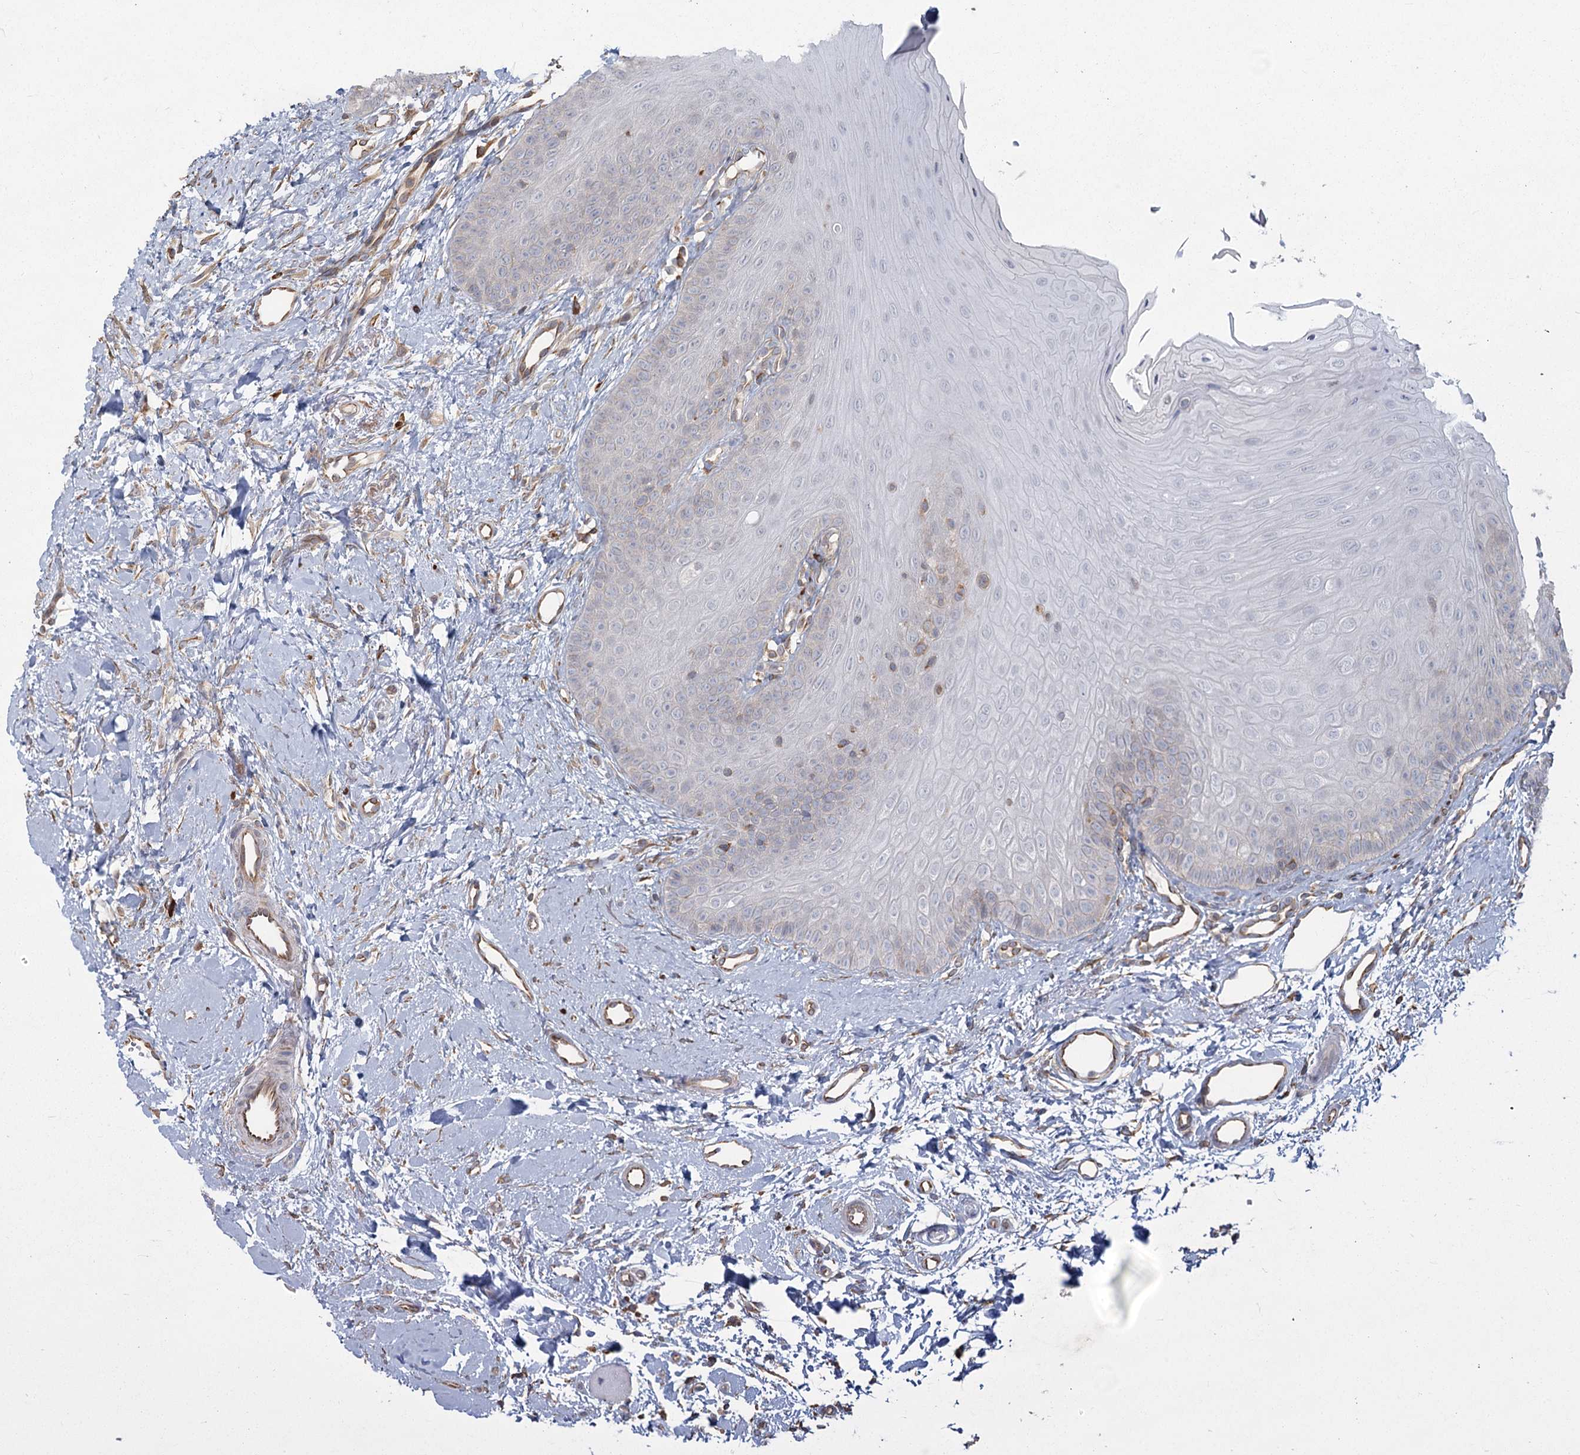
{"staining": {"intensity": "negative", "quantity": "none", "location": "none"}, "tissue": "oral mucosa", "cell_type": "Squamous epithelial cells", "image_type": "normal", "snomed": [{"axis": "morphology", "description": "Normal tissue, NOS"}, {"axis": "topography", "description": "Oral tissue"}], "caption": "This is a histopathology image of immunohistochemistry (IHC) staining of normal oral mucosa, which shows no positivity in squamous epithelial cells. (Stains: DAB (3,3'-diaminobenzidine) IHC with hematoxylin counter stain, Microscopy: brightfield microscopy at high magnification).", "gene": "AP2M1", "patient": {"sex": "female", "age": 68}}